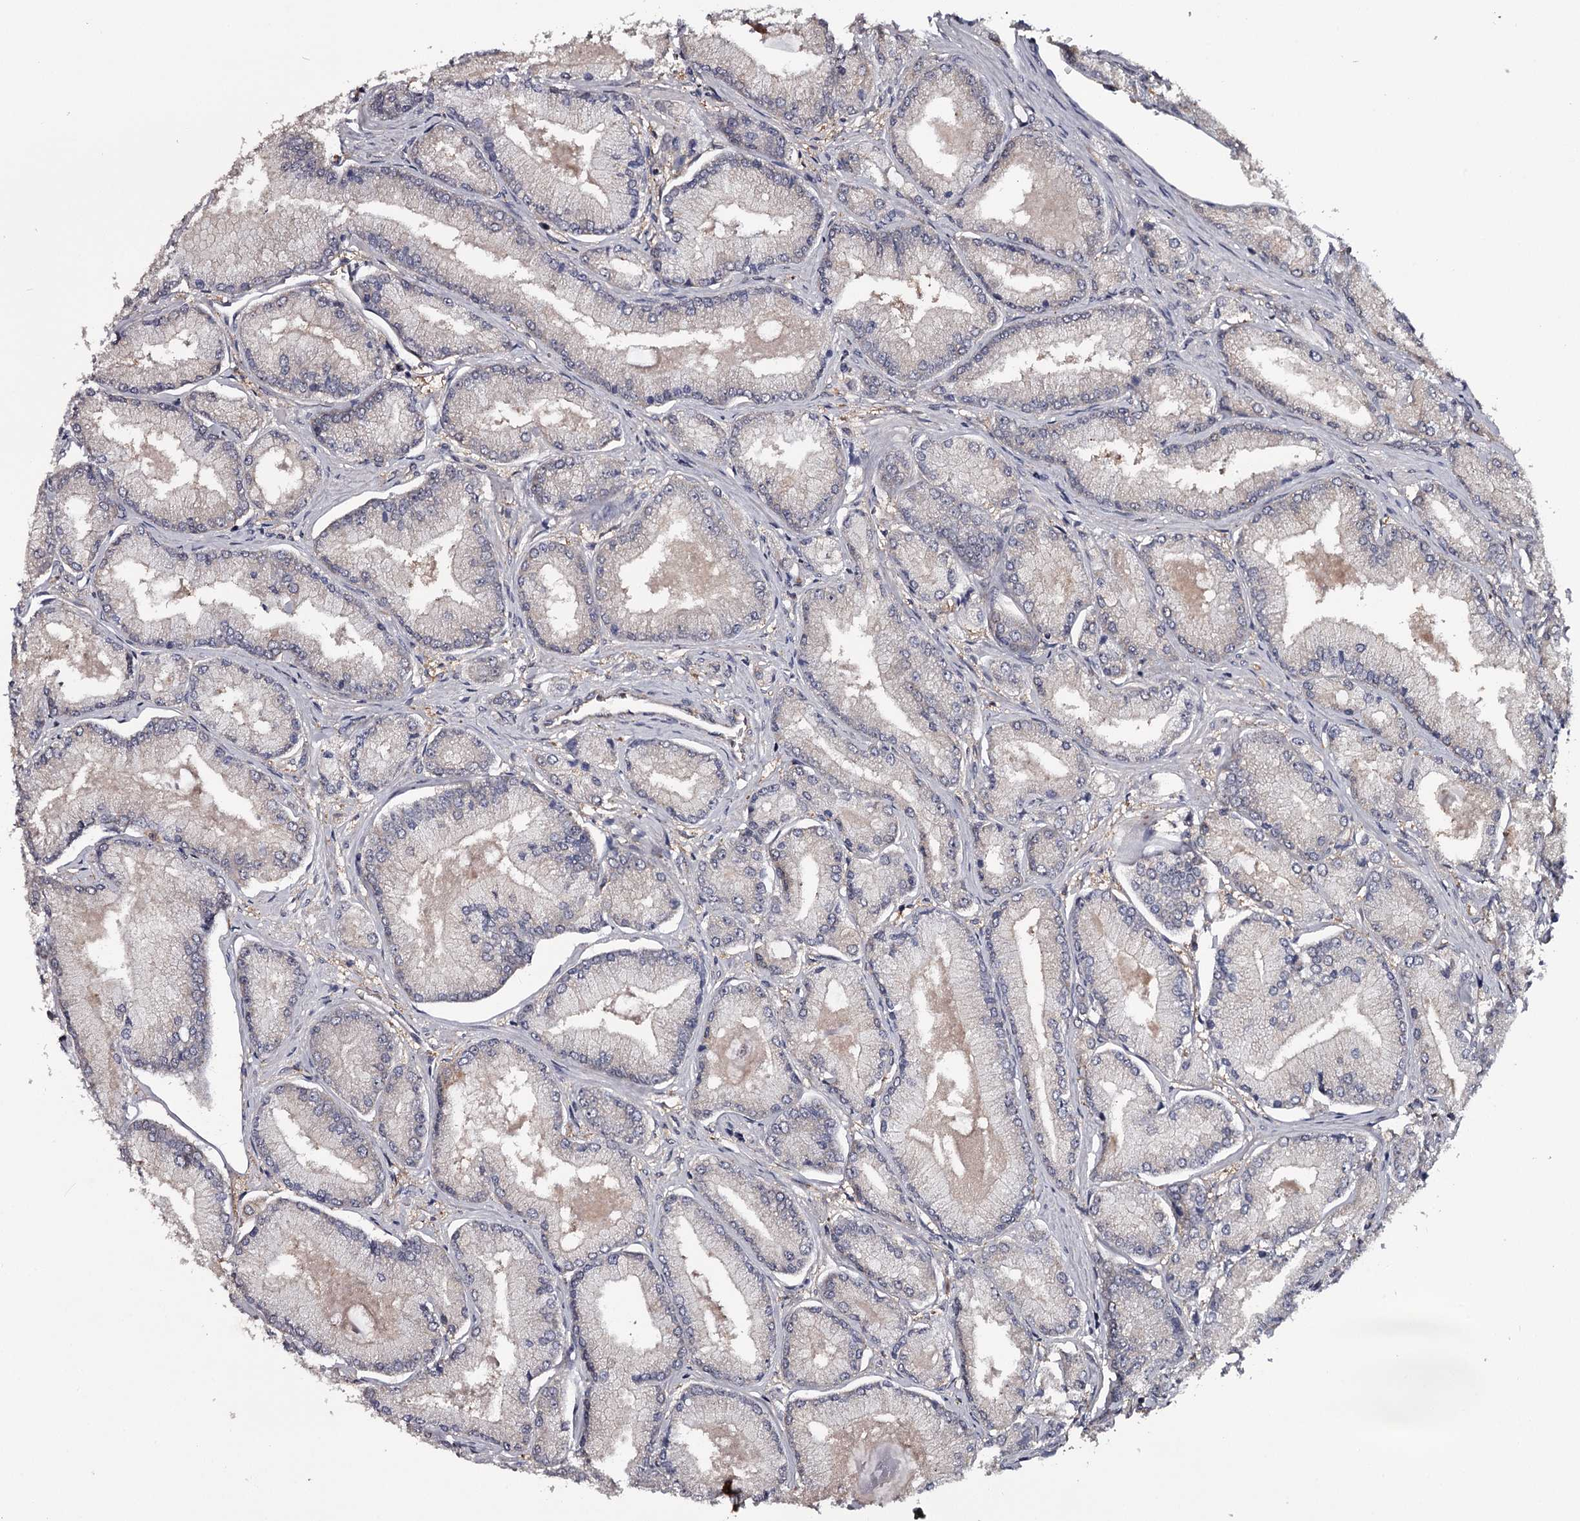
{"staining": {"intensity": "negative", "quantity": "none", "location": "none"}, "tissue": "prostate cancer", "cell_type": "Tumor cells", "image_type": "cancer", "snomed": [{"axis": "morphology", "description": "Adenocarcinoma, Low grade"}, {"axis": "topography", "description": "Prostate"}], "caption": "Immunohistochemistry of prostate adenocarcinoma (low-grade) displays no positivity in tumor cells.", "gene": "GSTO1", "patient": {"sex": "male", "age": 74}}